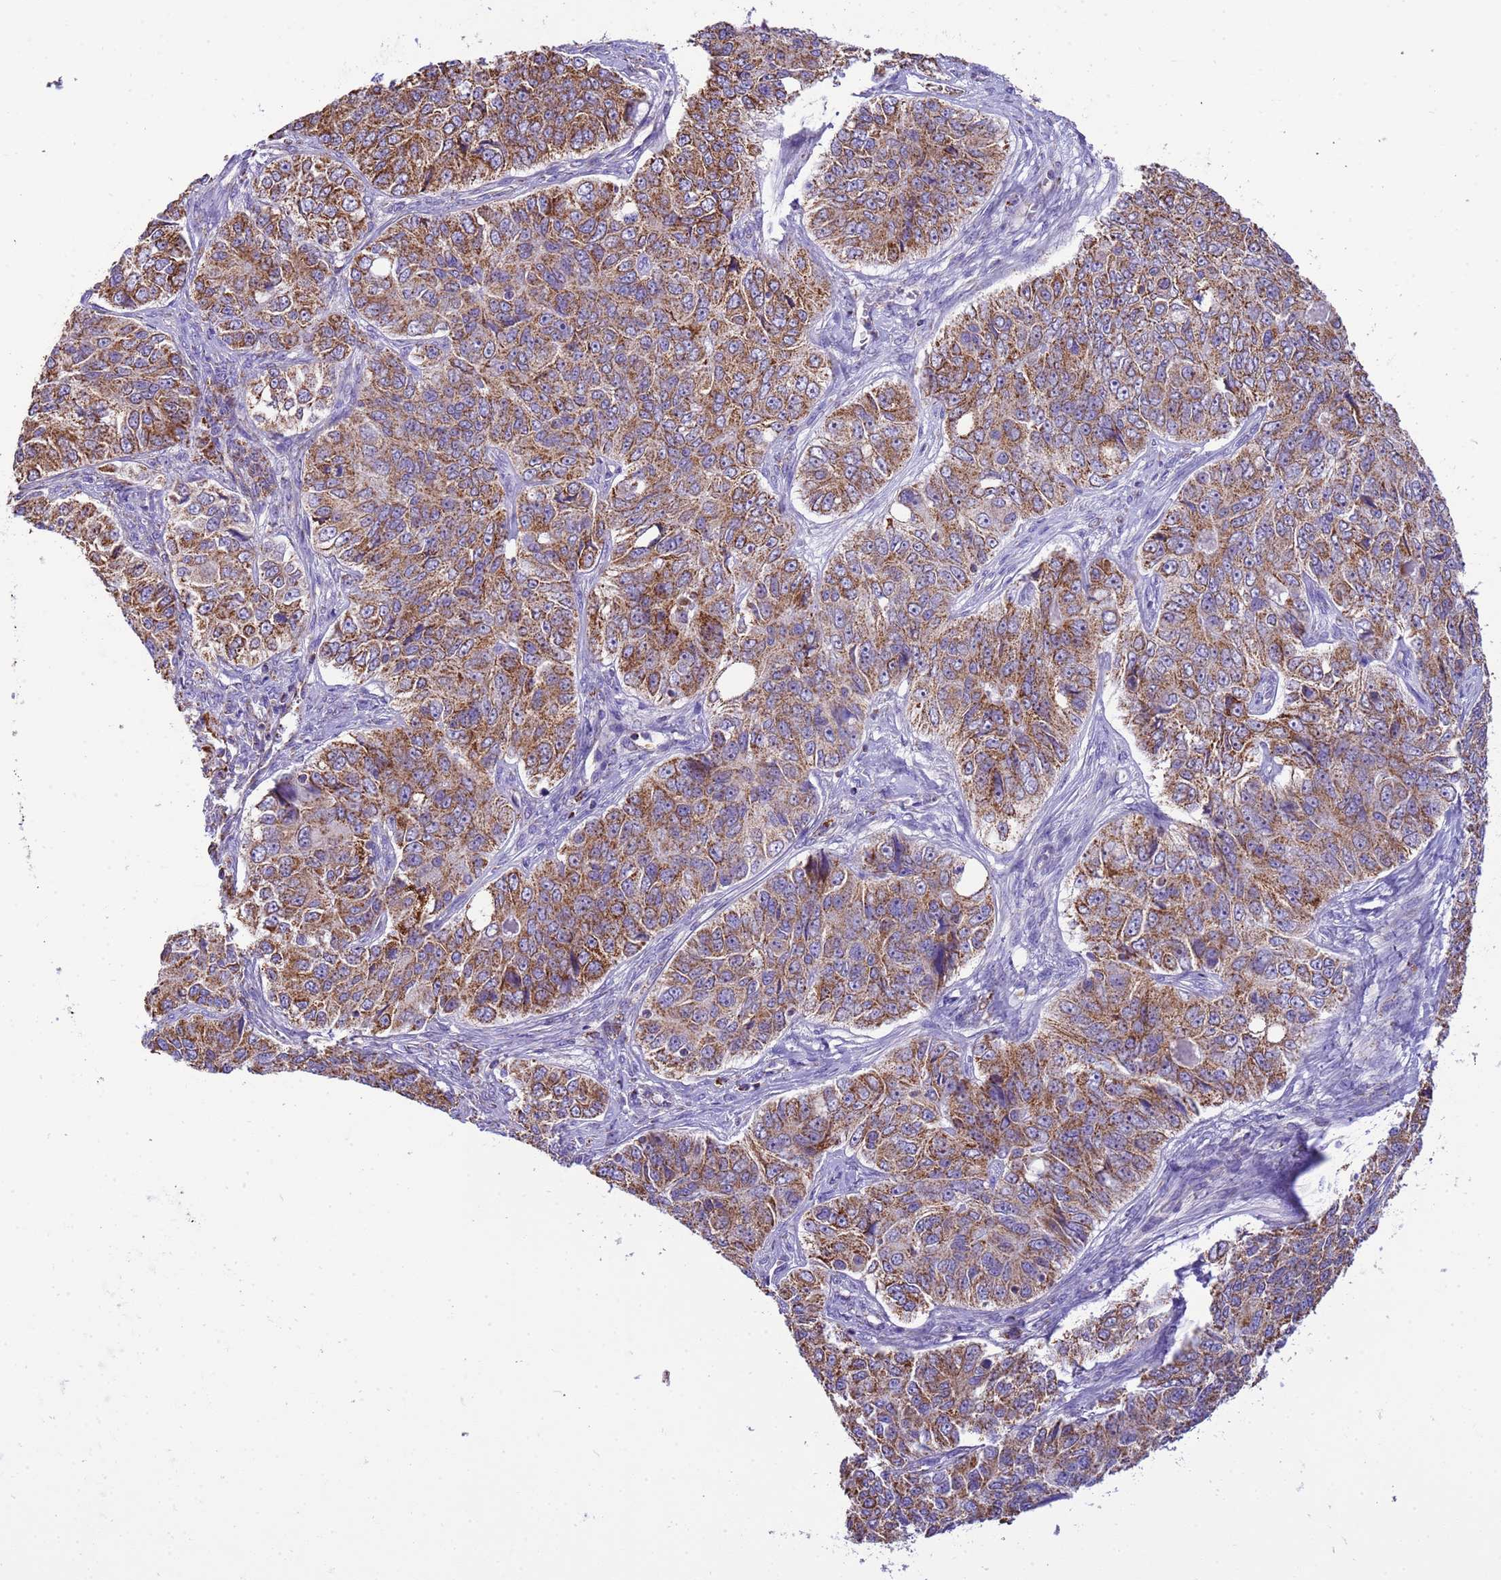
{"staining": {"intensity": "moderate", "quantity": ">75%", "location": "cytoplasmic/membranous"}, "tissue": "ovarian cancer", "cell_type": "Tumor cells", "image_type": "cancer", "snomed": [{"axis": "morphology", "description": "Carcinoma, endometroid"}, {"axis": "topography", "description": "Ovary"}], "caption": "Immunohistochemical staining of ovarian cancer demonstrates medium levels of moderate cytoplasmic/membranous staining in approximately >75% of tumor cells.", "gene": "RNF165", "patient": {"sex": "female", "age": 51}}